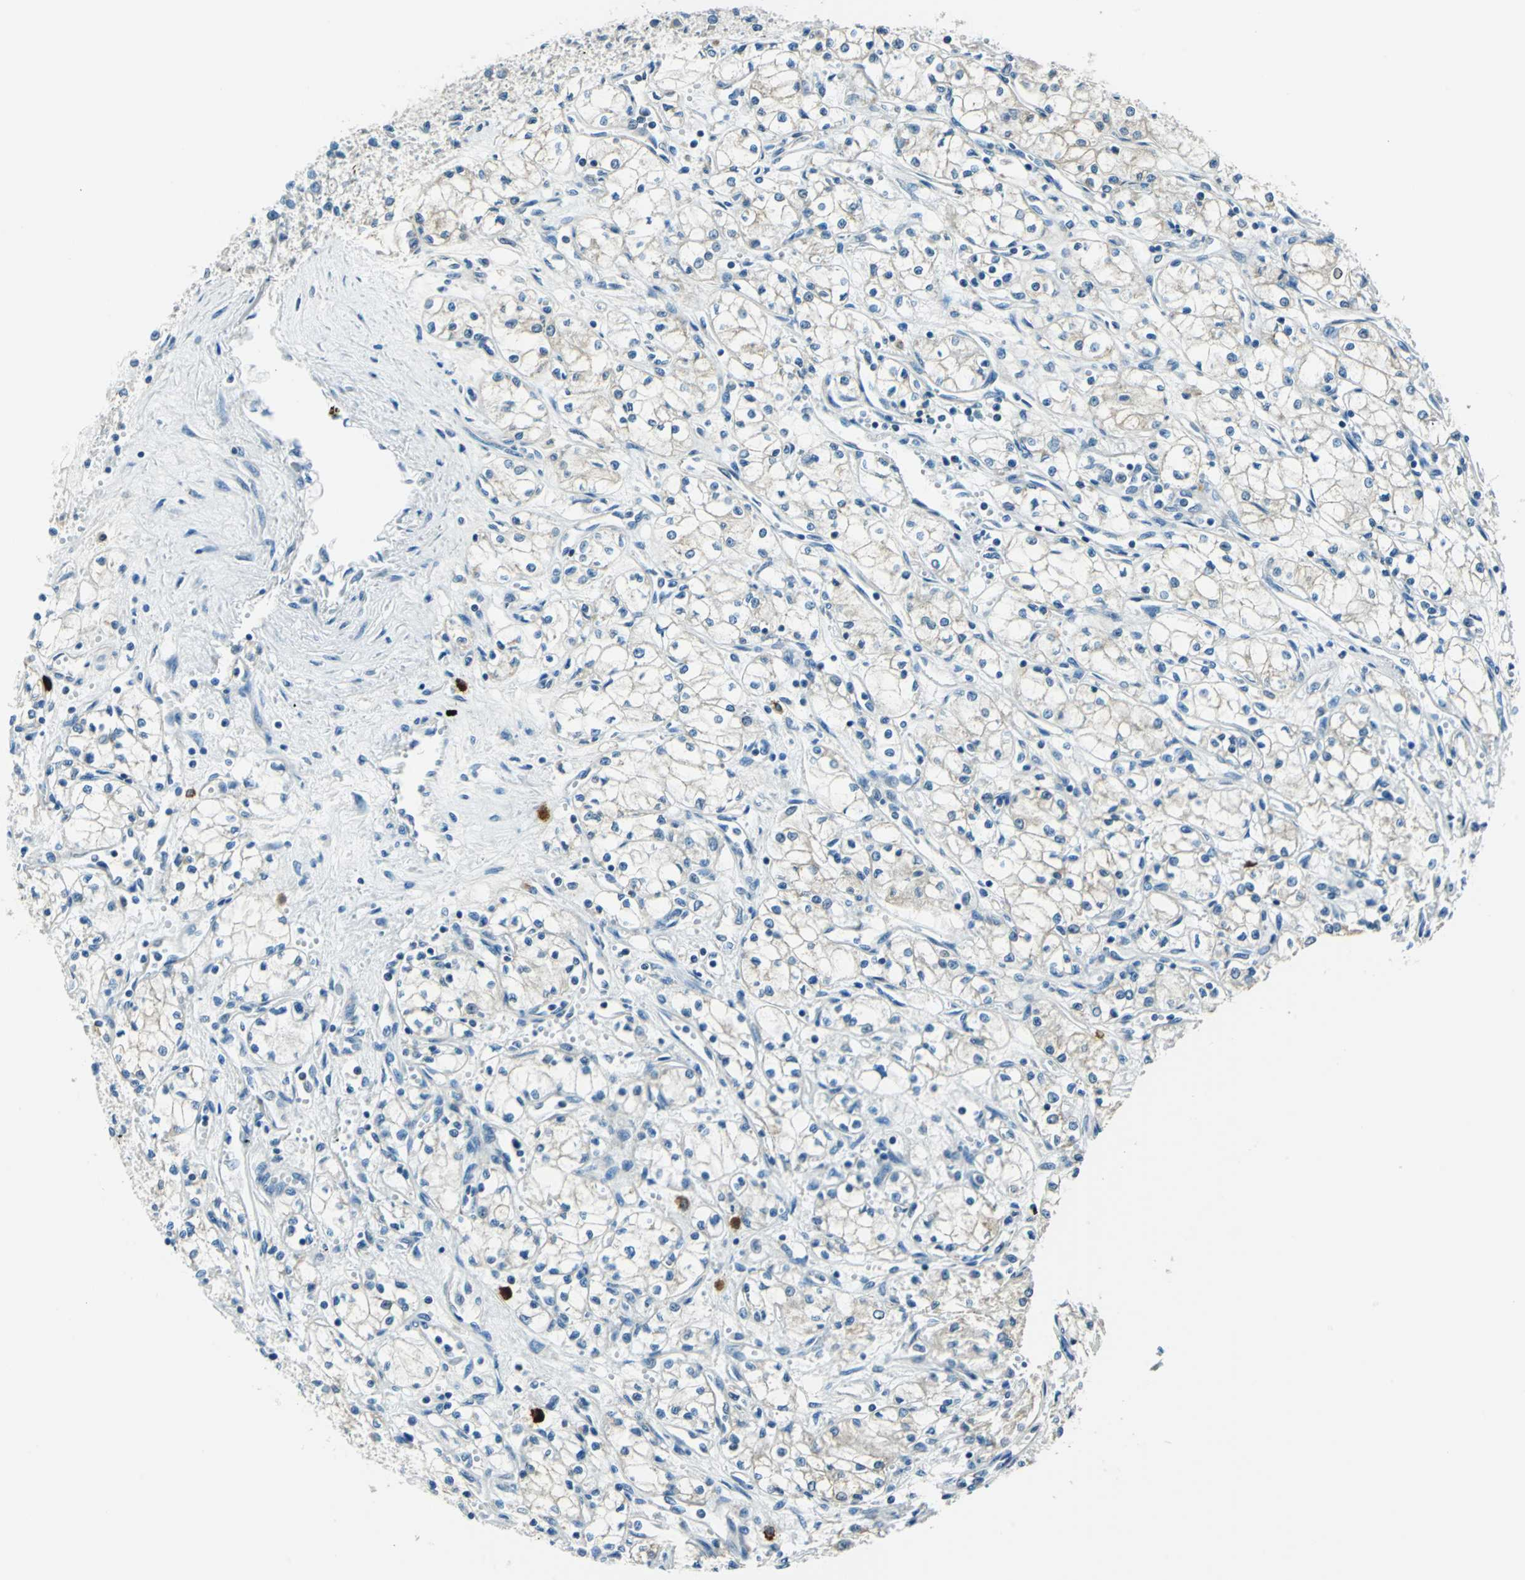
{"staining": {"intensity": "negative", "quantity": "none", "location": "none"}, "tissue": "renal cancer", "cell_type": "Tumor cells", "image_type": "cancer", "snomed": [{"axis": "morphology", "description": "Normal tissue, NOS"}, {"axis": "morphology", "description": "Adenocarcinoma, NOS"}, {"axis": "topography", "description": "Kidney"}], "caption": "A photomicrograph of renal cancer stained for a protein exhibits no brown staining in tumor cells.", "gene": "CPA3", "patient": {"sex": "male", "age": 59}}